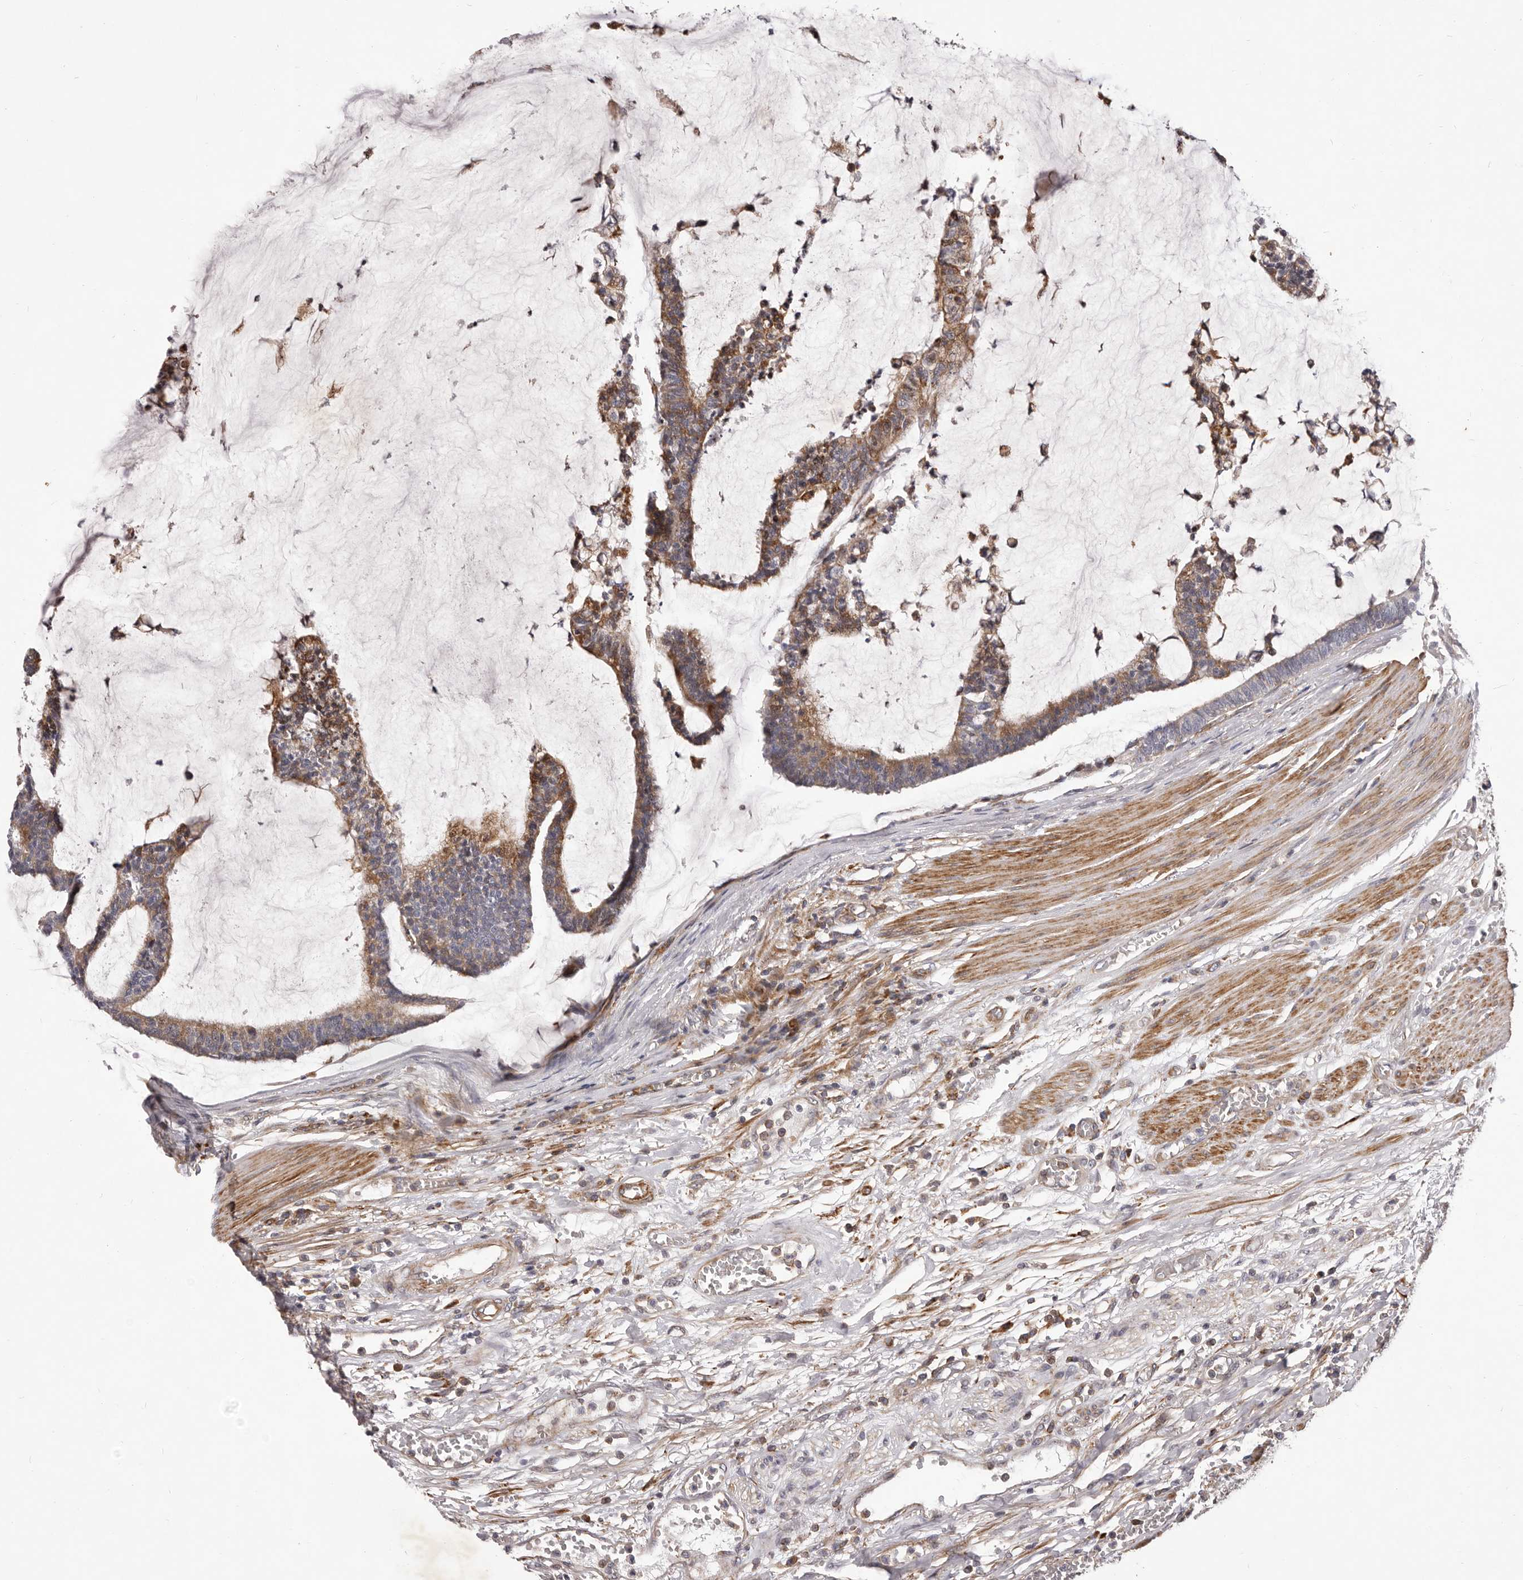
{"staining": {"intensity": "moderate", "quantity": ">75%", "location": "cytoplasmic/membranous"}, "tissue": "colorectal cancer", "cell_type": "Tumor cells", "image_type": "cancer", "snomed": [{"axis": "morphology", "description": "Adenocarcinoma, NOS"}, {"axis": "topography", "description": "Colon"}], "caption": "Tumor cells exhibit moderate cytoplasmic/membranous expression in about >75% of cells in colorectal cancer. (DAB (3,3'-diaminobenzidine) IHC with brightfield microscopy, high magnification).", "gene": "ALPK1", "patient": {"sex": "female", "age": 84}}